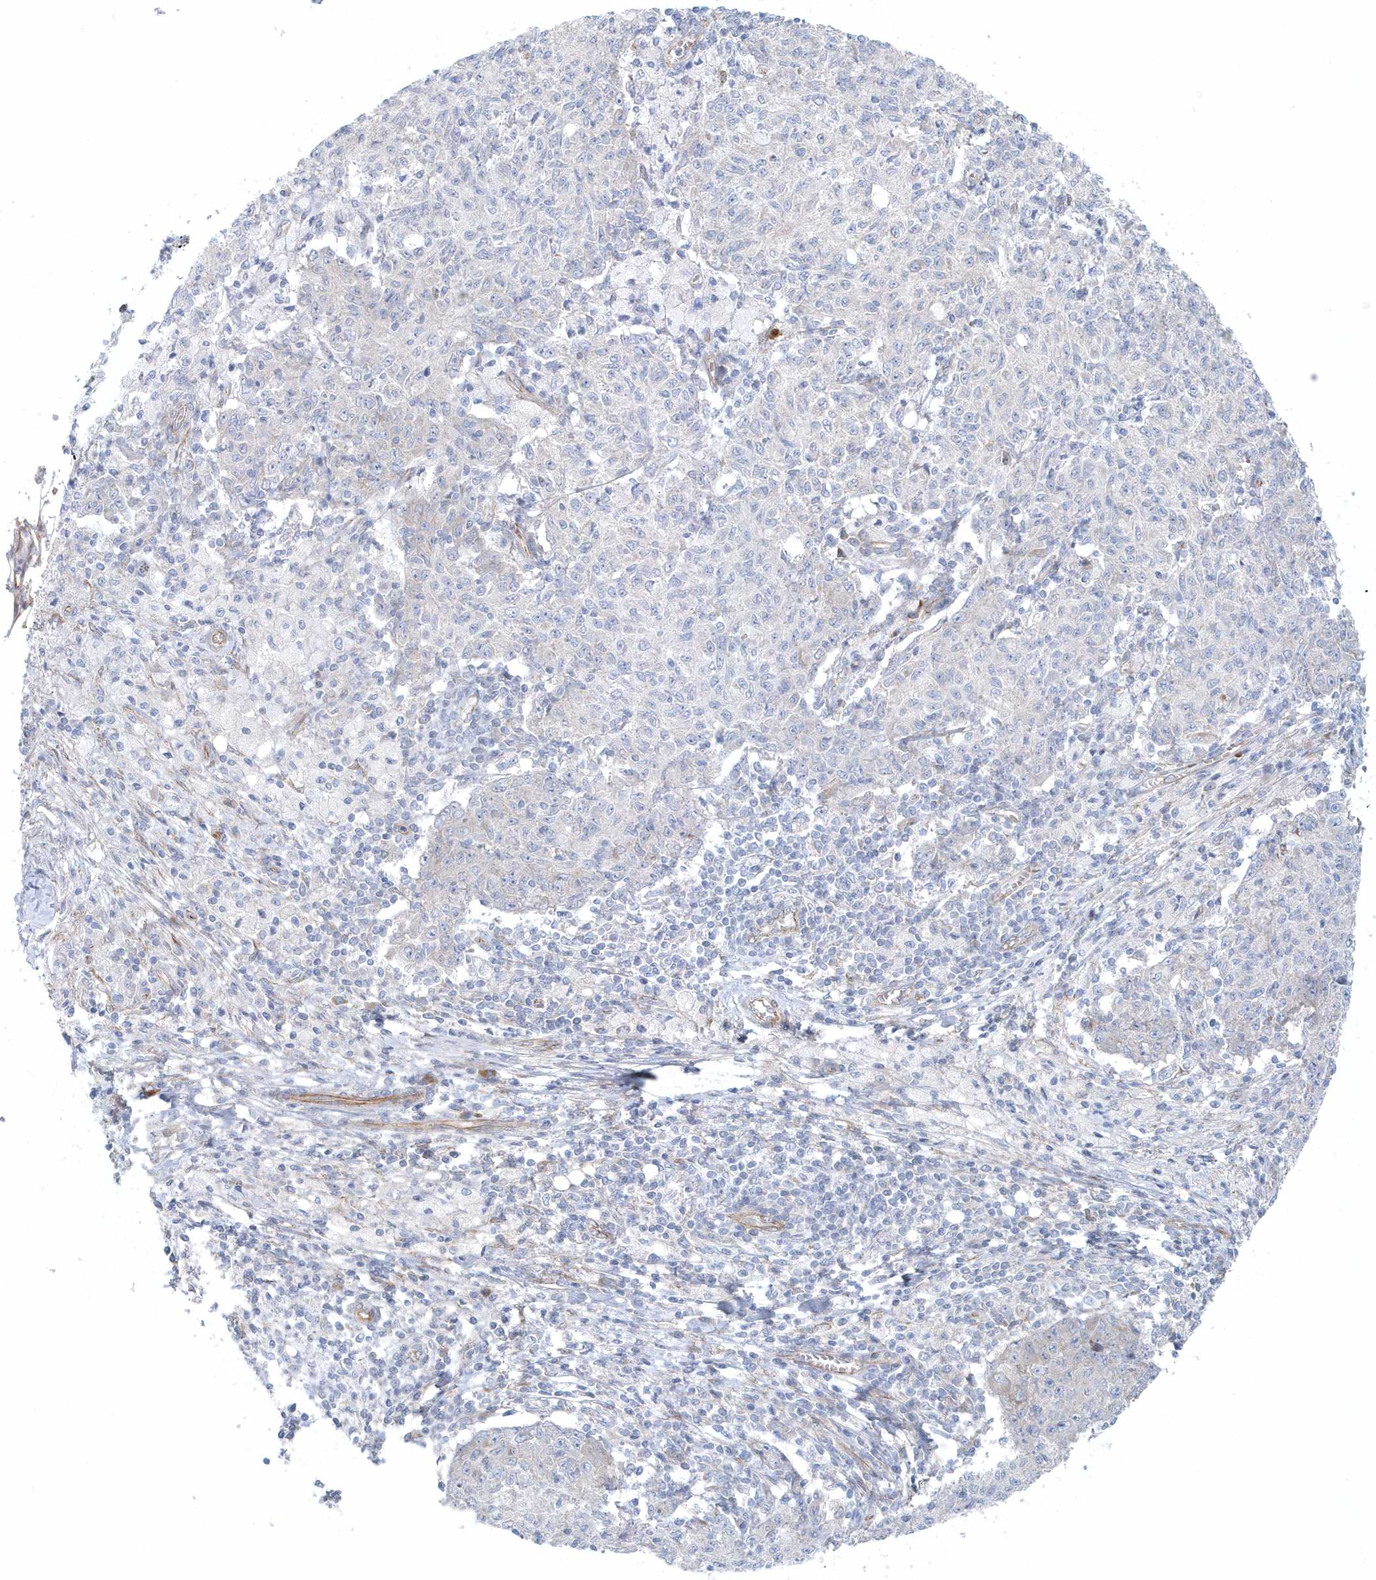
{"staining": {"intensity": "negative", "quantity": "none", "location": "none"}, "tissue": "ovarian cancer", "cell_type": "Tumor cells", "image_type": "cancer", "snomed": [{"axis": "morphology", "description": "Carcinoma, endometroid"}, {"axis": "topography", "description": "Ovary"}], "caption": "High power microscopy photomicrograph of an immunohistochemistry (IHC) histopathology image of ovarian cancer, revealing no significant expression in tumor cells.", "gene": "GPR152", "patient": {"sex": "female", "age": 42}}